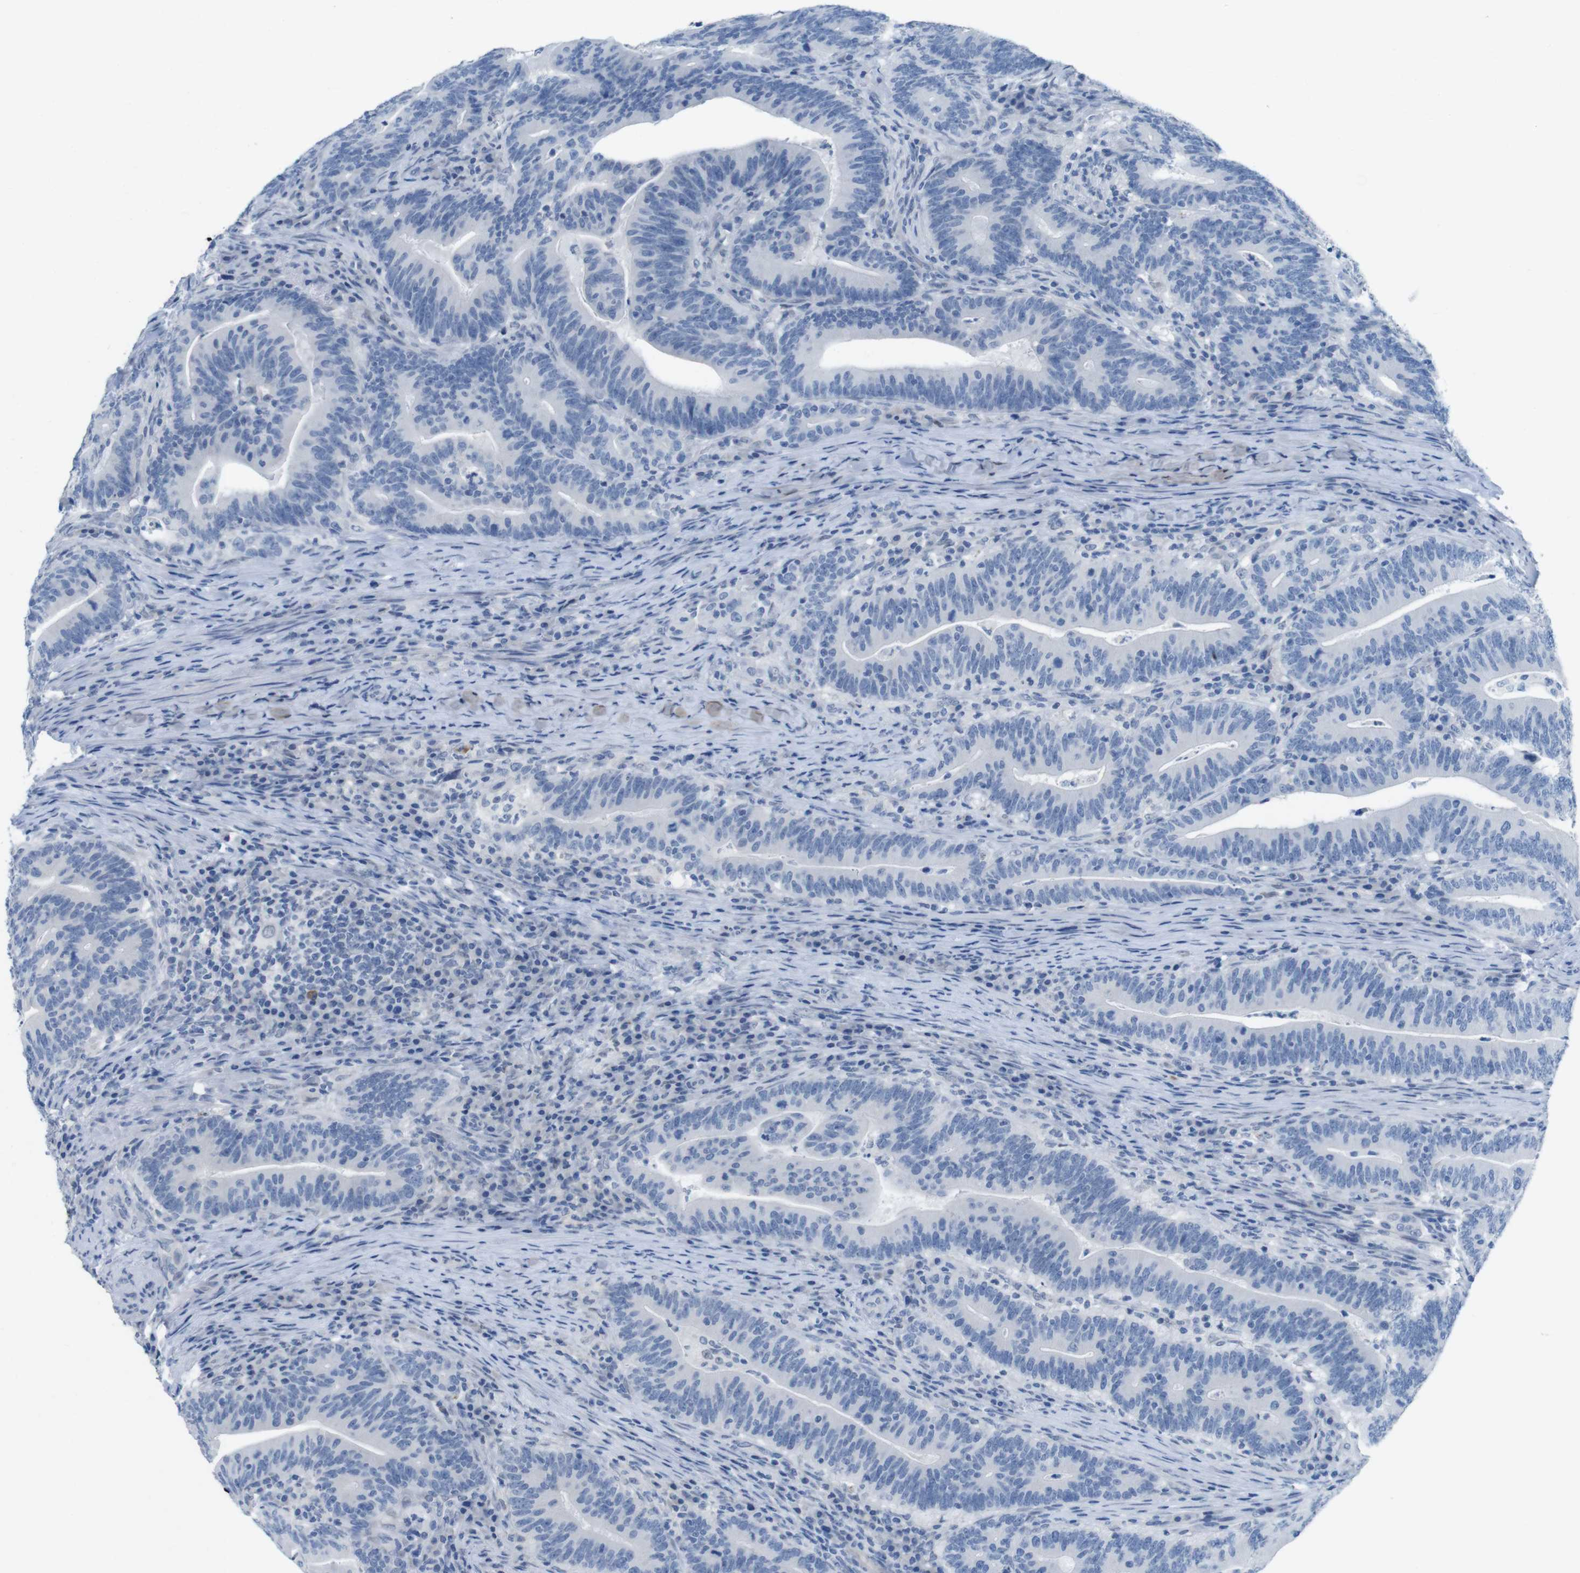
{"staining": {"intensity": "negative", "quantity": "none", "location": "none"}, "tissue": "colorectal cancer", "cell_type": "Tumor cells", "image_type": "cancer", "snomed": [{"axis": "morphology", "description": "Normal tissue, NOS"}, {"axis": "morphology", "description": "Adenocarcinoma, NOS"}, {"axis": "topography", "description": "Colon"}], "caption": "Tumor cells show no significant staining in adenocarcinoma (colorectal). (Immunohistochemistry, brightfield microscopy, high magnification).", "gene": "OPN1SW", "patient": {"sex": "female", "age": 66}}